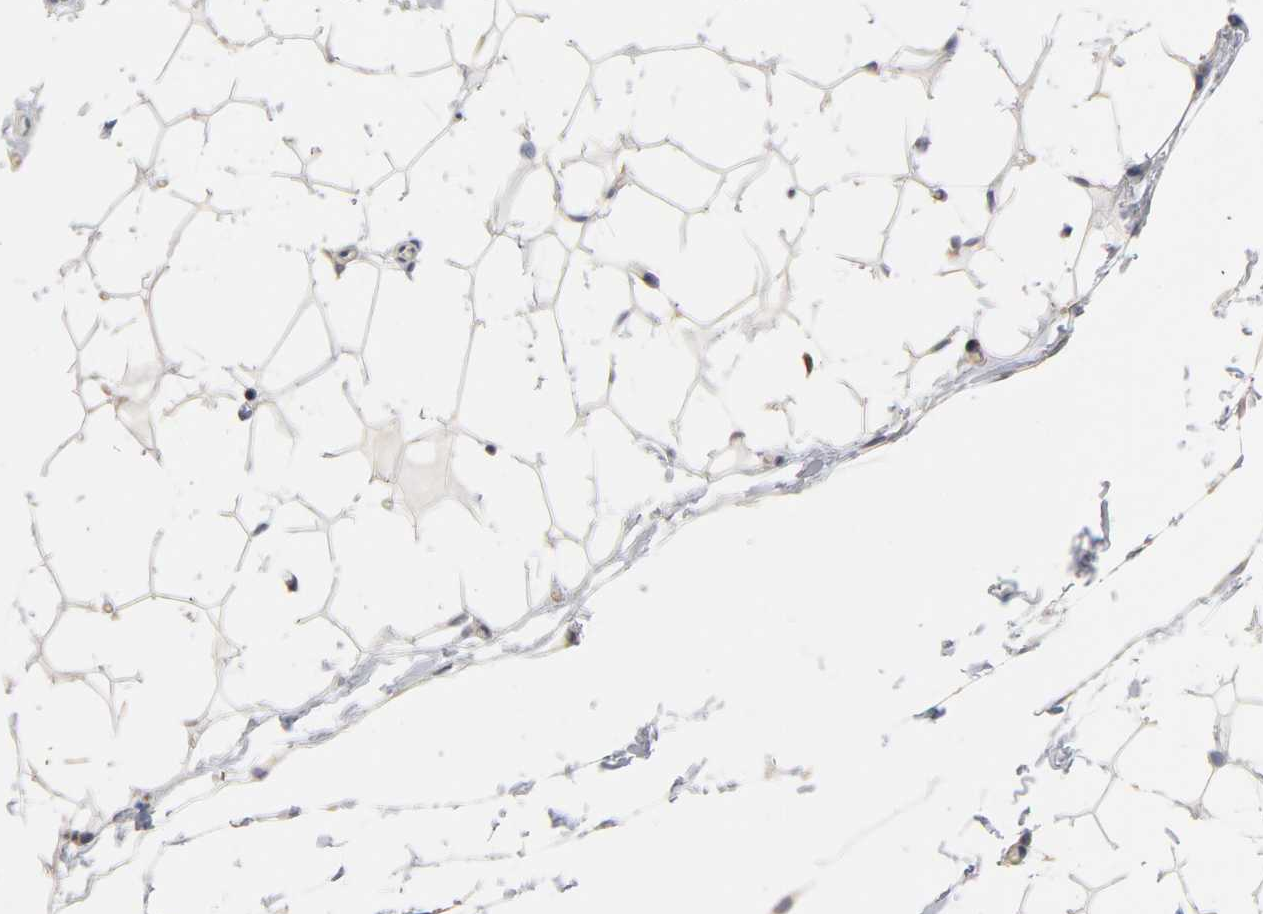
{"staining": {"intensity": "weak", "quantity": "<25%", "location": "cytoplasmic/membranous"}, "tissue": "adipose tissue", "cell_type": "Adipocytes", "image_type": "normal", "snomed": [{"axis": "morphology", "description": "Normal tissue, NOS"}, {"axis": "topography", "description": "Soft tissue"}], "caption": "Benign adipose tissue was stained to show a protein in brown. There is no significant expression in adipocytes. (Immunohistochemistry (ihc), brightfield microscopy, high magnification).", "gene": "LAMB1", "patient": {"sex": "male", "age": 26}}